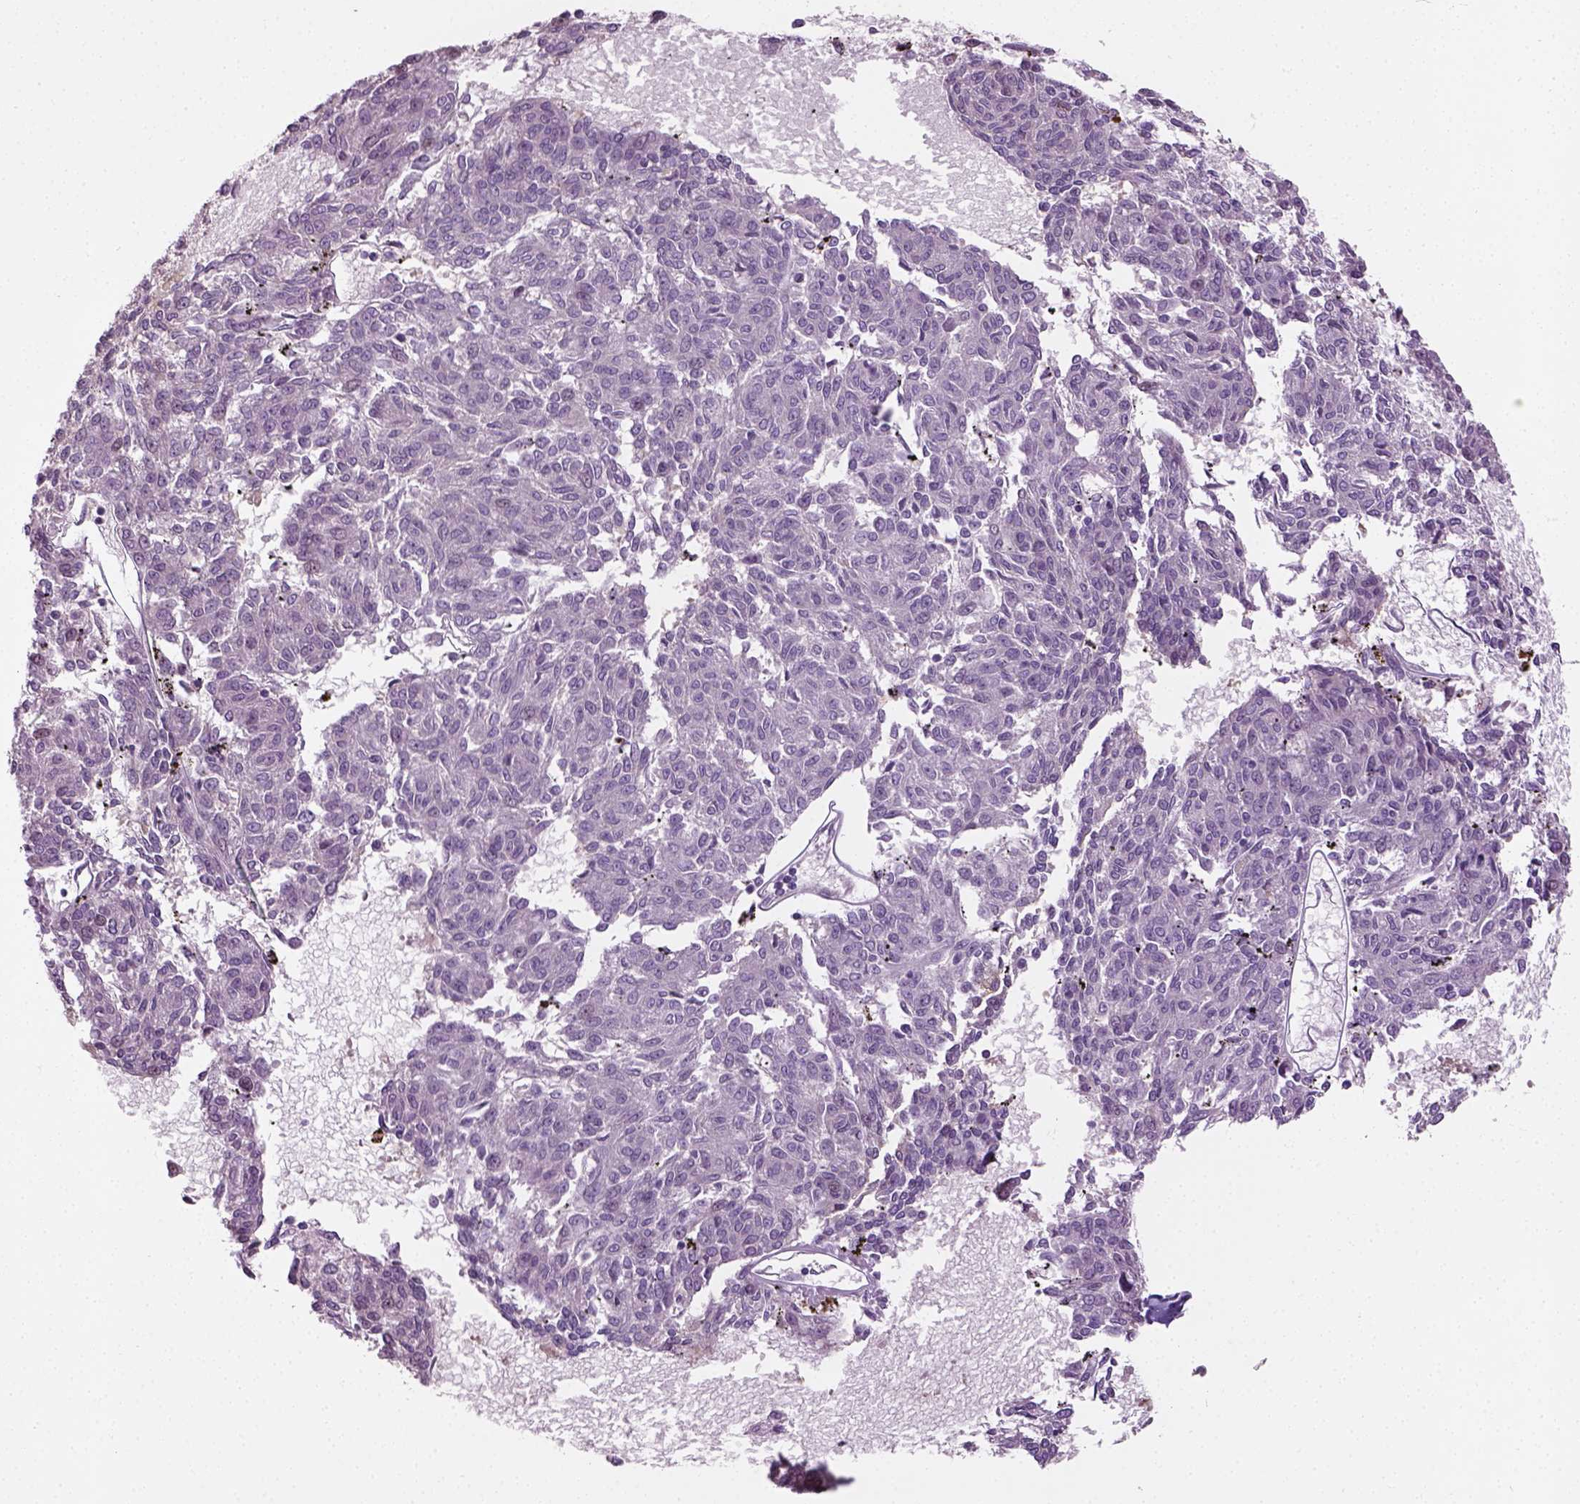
{"staining": {"intensity": "negative", "quantity": "none", "location": "none"}, "tissue": "melanoma", "cell_type": "Tumor cells", "image_type": "cancer", "snomed": [{"axis": "morphology", "description": "Malignant melanoma, NOS"}, {"axis": "topography", "description": "Skin"}], "caption": "This is an immunohistochemistry micrograph of melanoma. There is no staining in tumor cells.", "gene": "PKP3", "patient": {"sex": "female", "age": 72}}